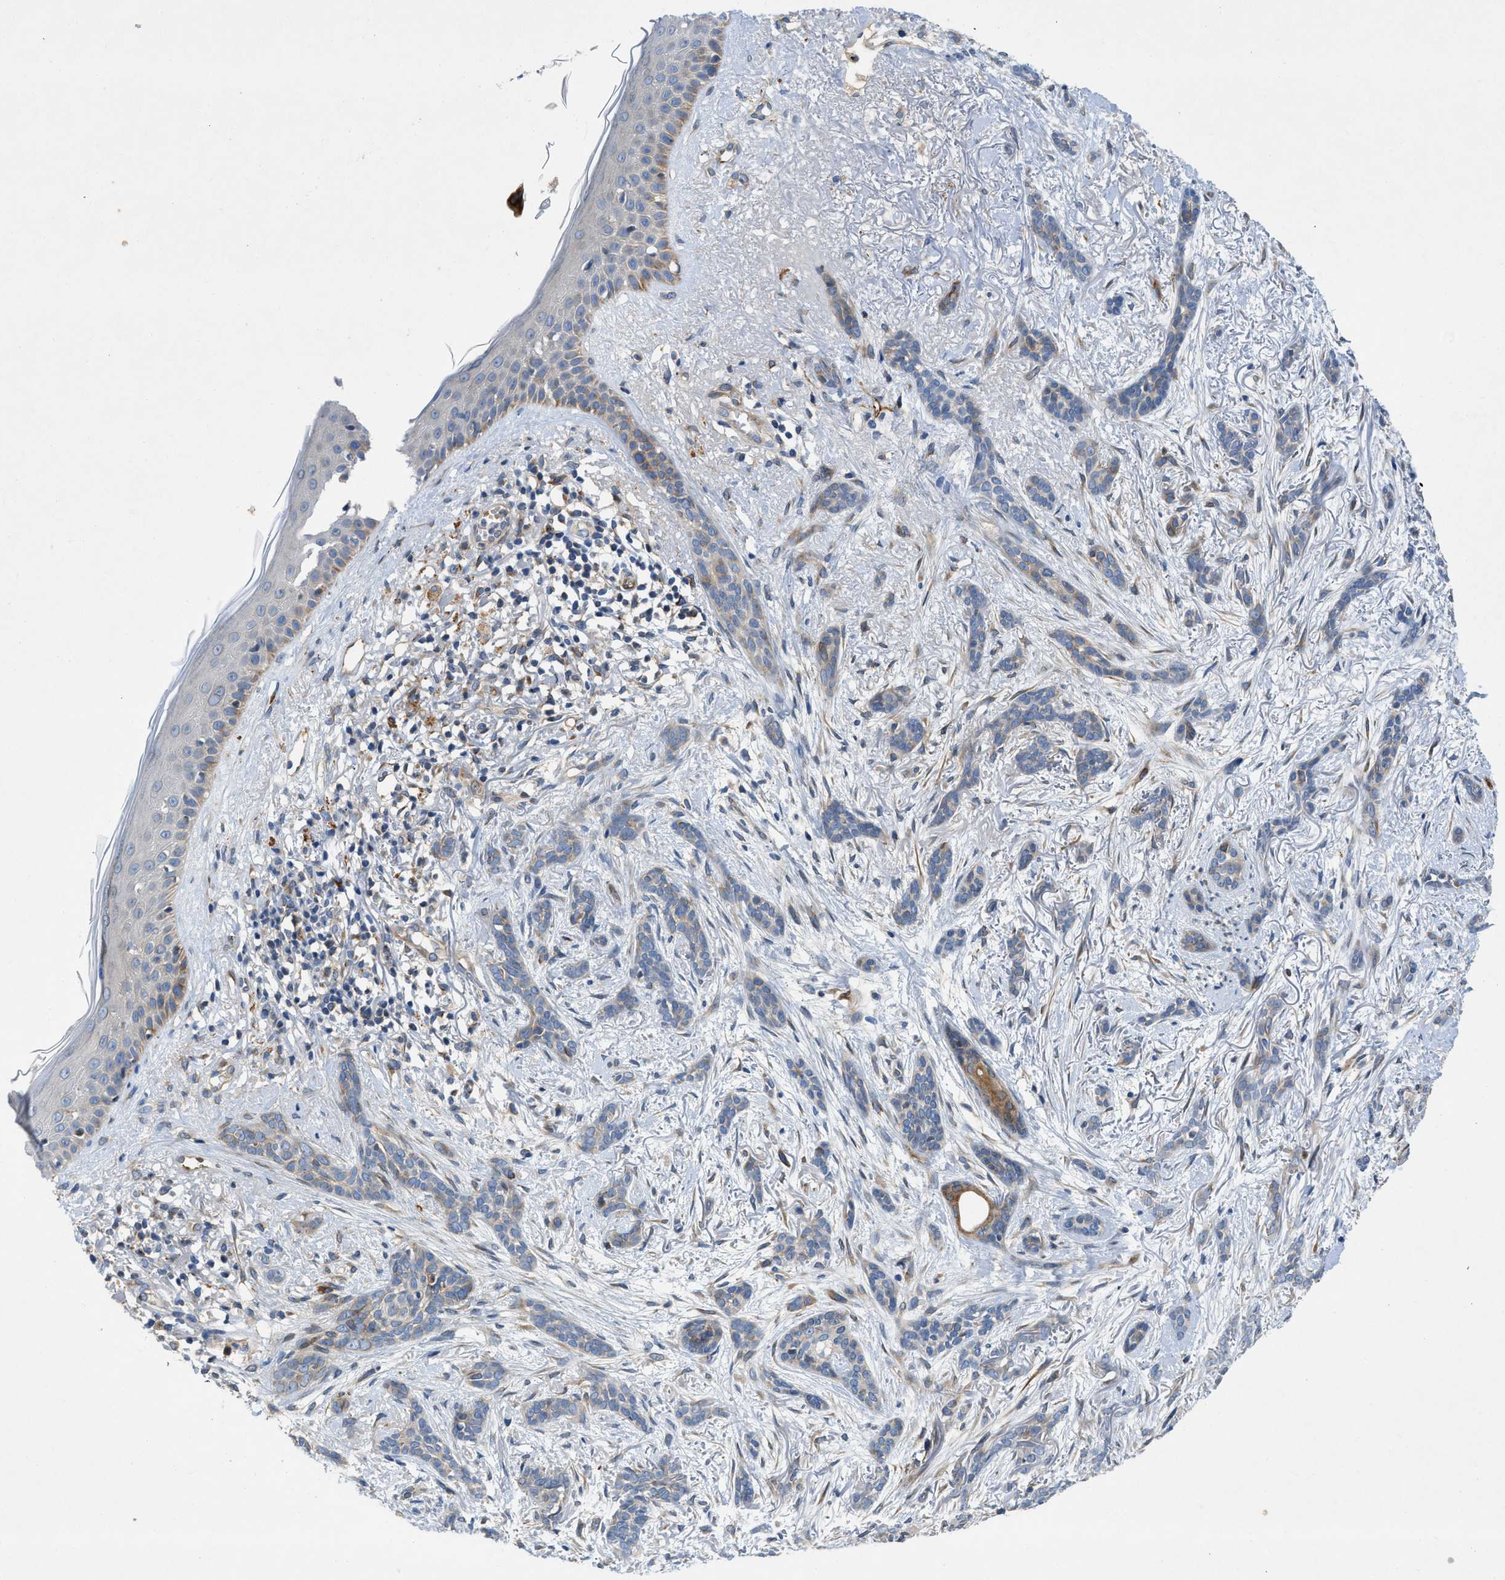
{"staining": {"intensity": "weak", "quantity": "<25%", "location": "cytoplasmic/membranous"}, "tissue": "skin cancer", "cell_type": "Tumor cells", "image_type": "cancer", "snomed": [{"axis": "morphology", "description": "Basal cell carcinoma"}, {"axis": "morphology", "description": "Adnexal tumor, benign"}, {"axis": "topography", "description": "Skin"}], "caption": "Immunohistochemical staining of skin cancer (benign adnexal tumor) reveals no significant expression in tumor cells.", "gene": "TMEM248", "patient": {"sex": "female", "age": 42}}